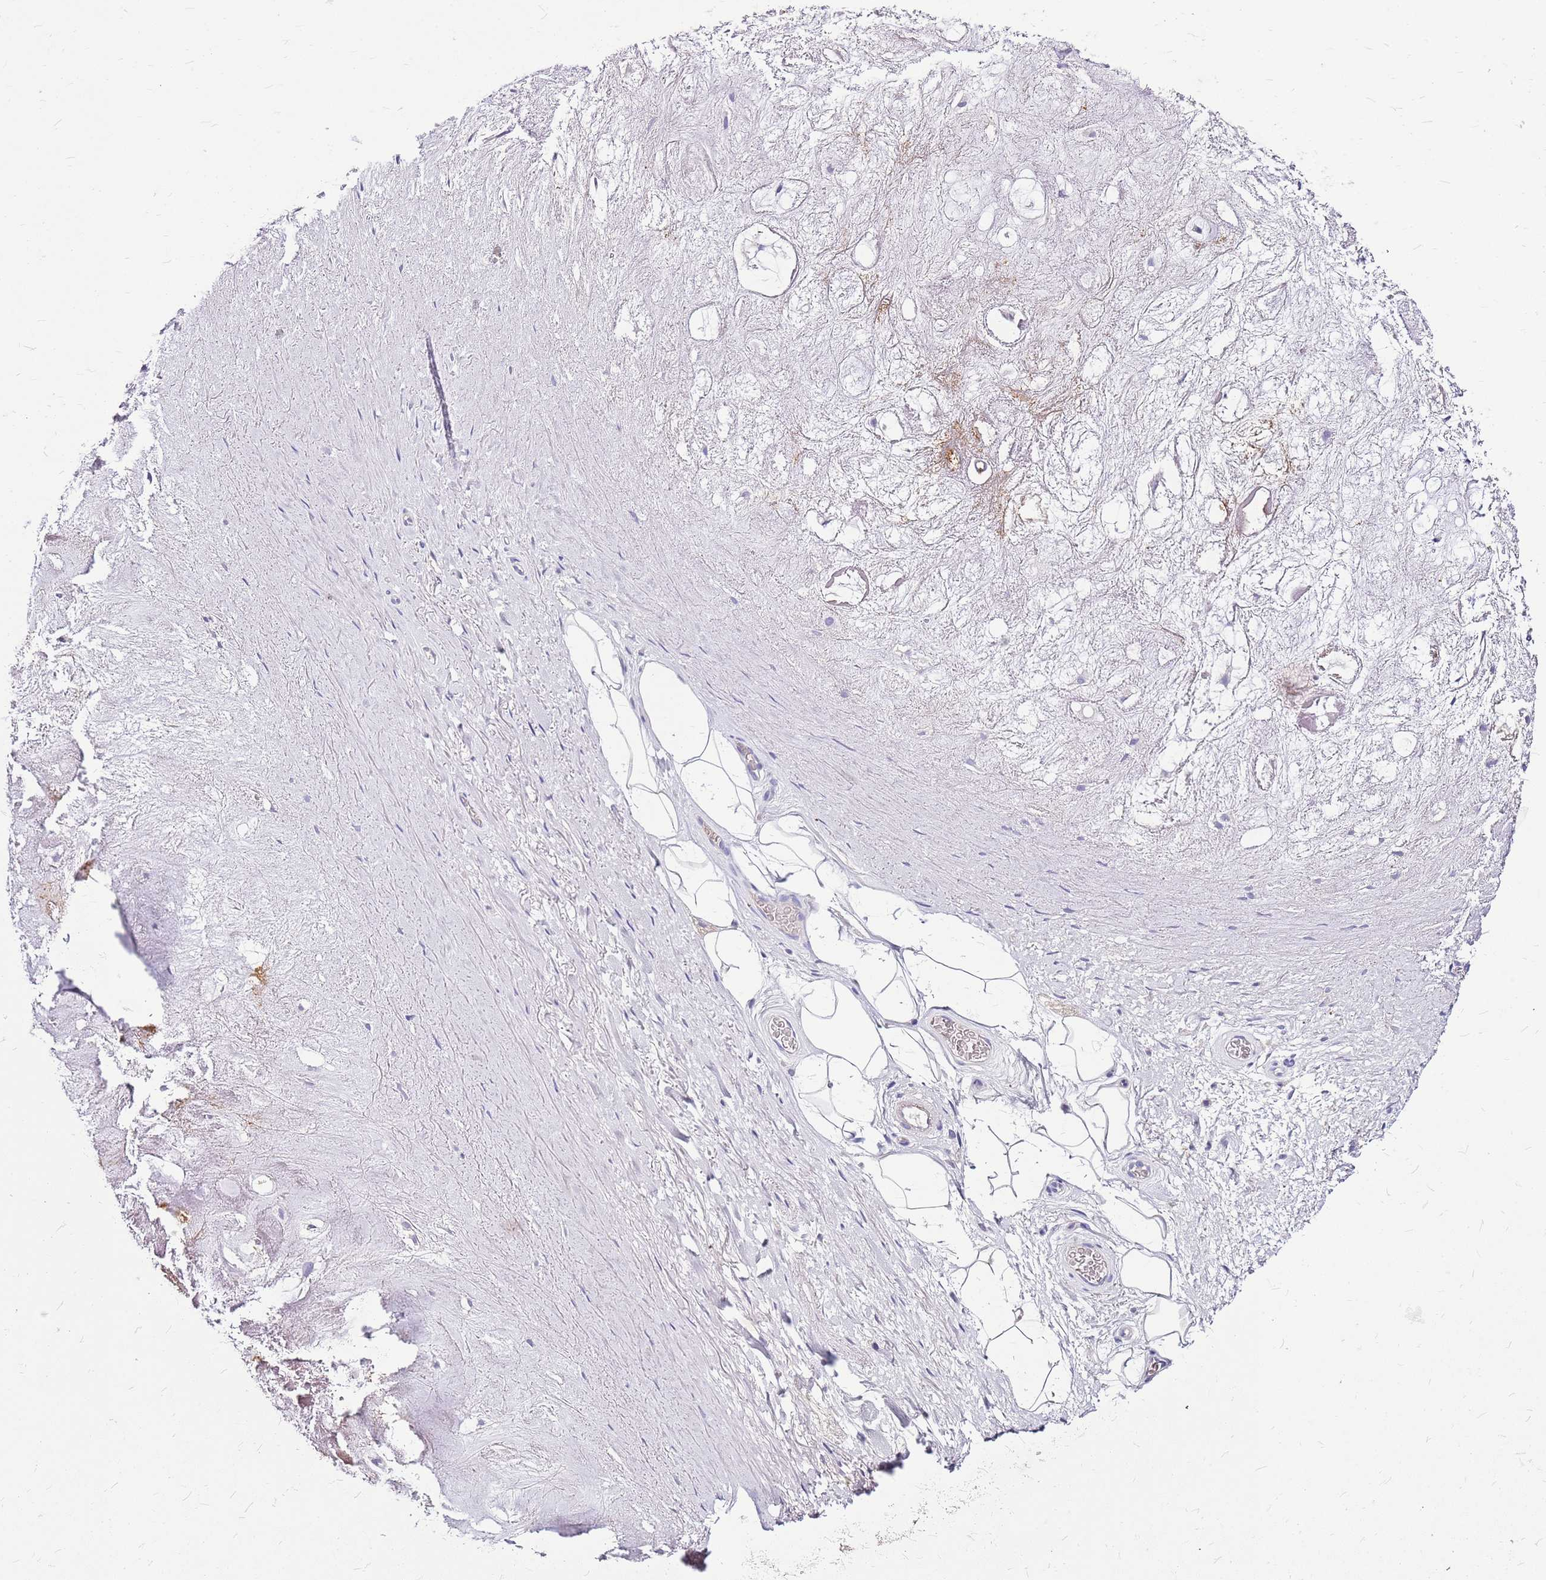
{"staining": {"intensity": "negative", "quantity": "none", "location": "none"}, "tissue": "adipose tissue", "cell_type": "Adipocytes", "image_type": "normal", "snomed": [{"axis": "morphology", "description": "Normal tissue, NOS"}, {"axis": "topography", "description": "Cartilage tissue"}], "caption": "Adipocytes show no significant expression in unremarkable adipose tissue.", "gene": "DCDC2B", "patient": {"sex": "male", "age": 81}}